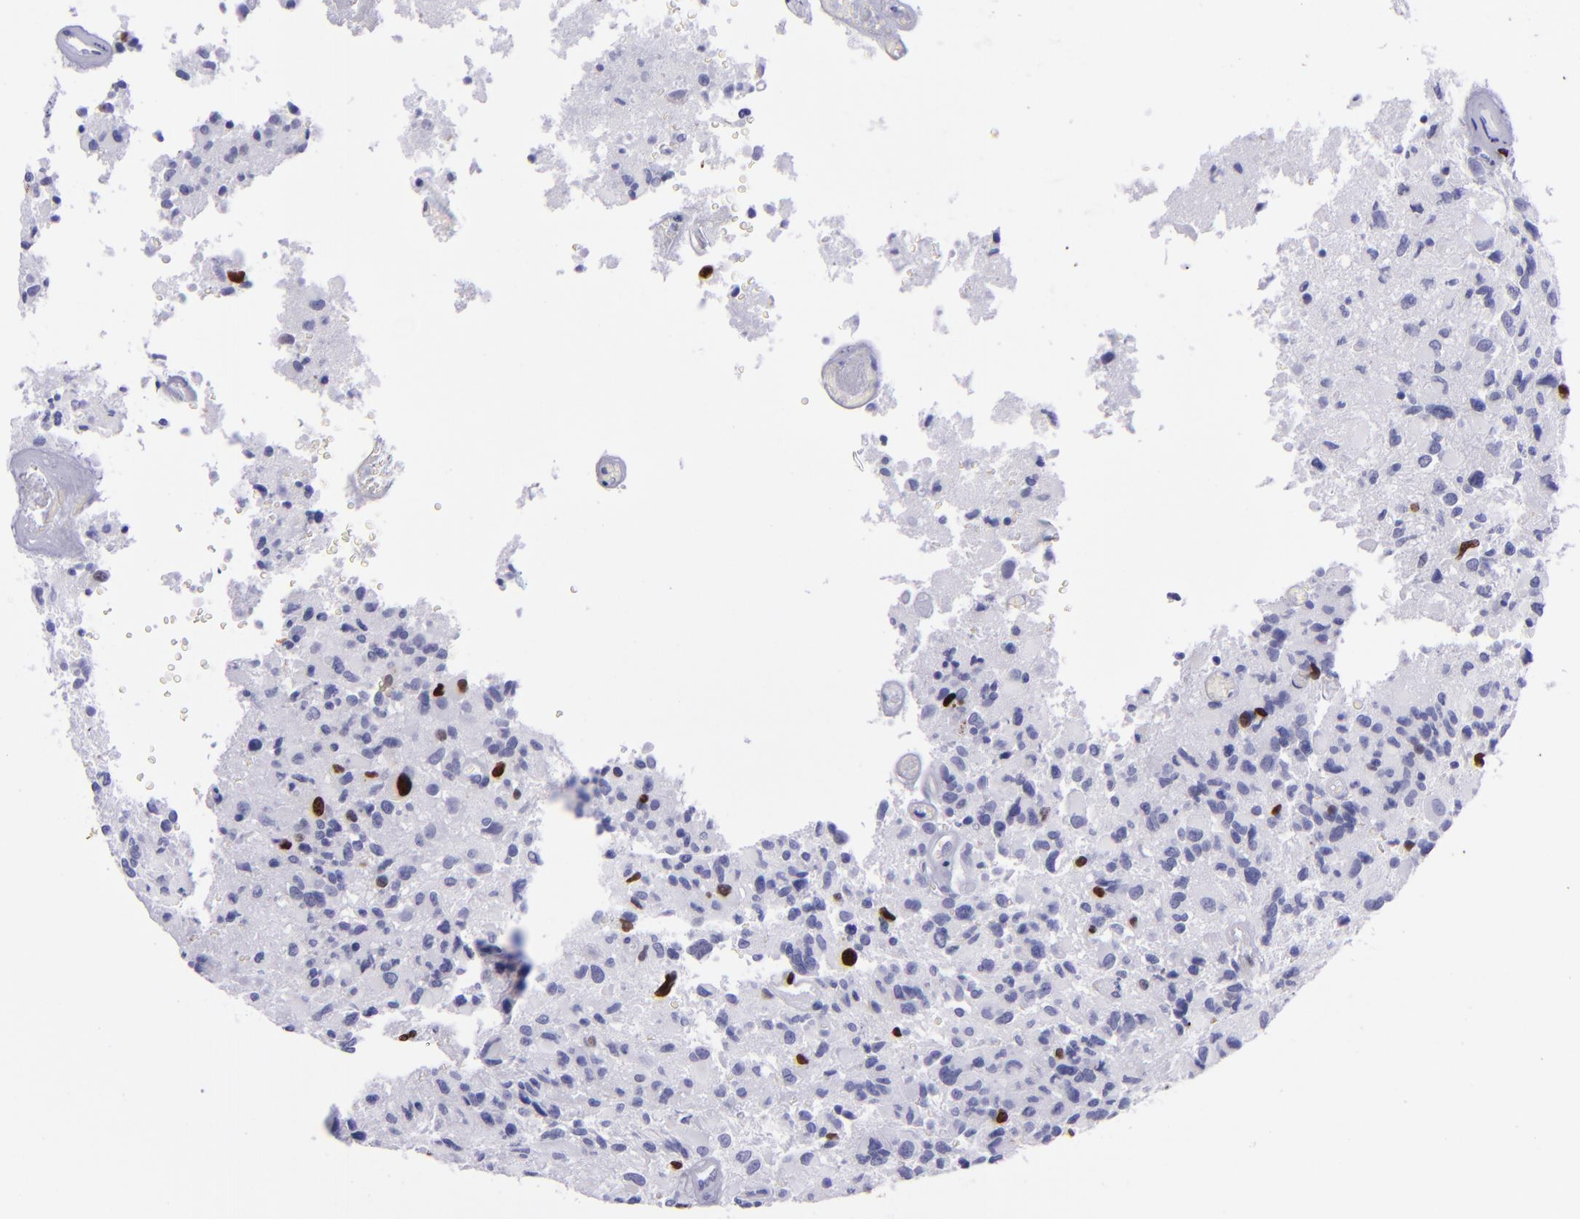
{"staining": {"intensity": "strong", "quantity": "<25%", "location": "nuclear"}, "tissue": "glioma", "cell_type": "Tumor cells", "image_type": "cancer", "snomed": [{"axis": "morphology", "description": "Glioma, malignant, High grade"}, {"axis": "topography", "description": "Brain"}], "caption": "Malignant glioma (high-grade) tissue shows strong nuclear positivity in about <25% of tumor cells", "gene": "TOP2A", "patient": {"sex": "male", "age": 69}}